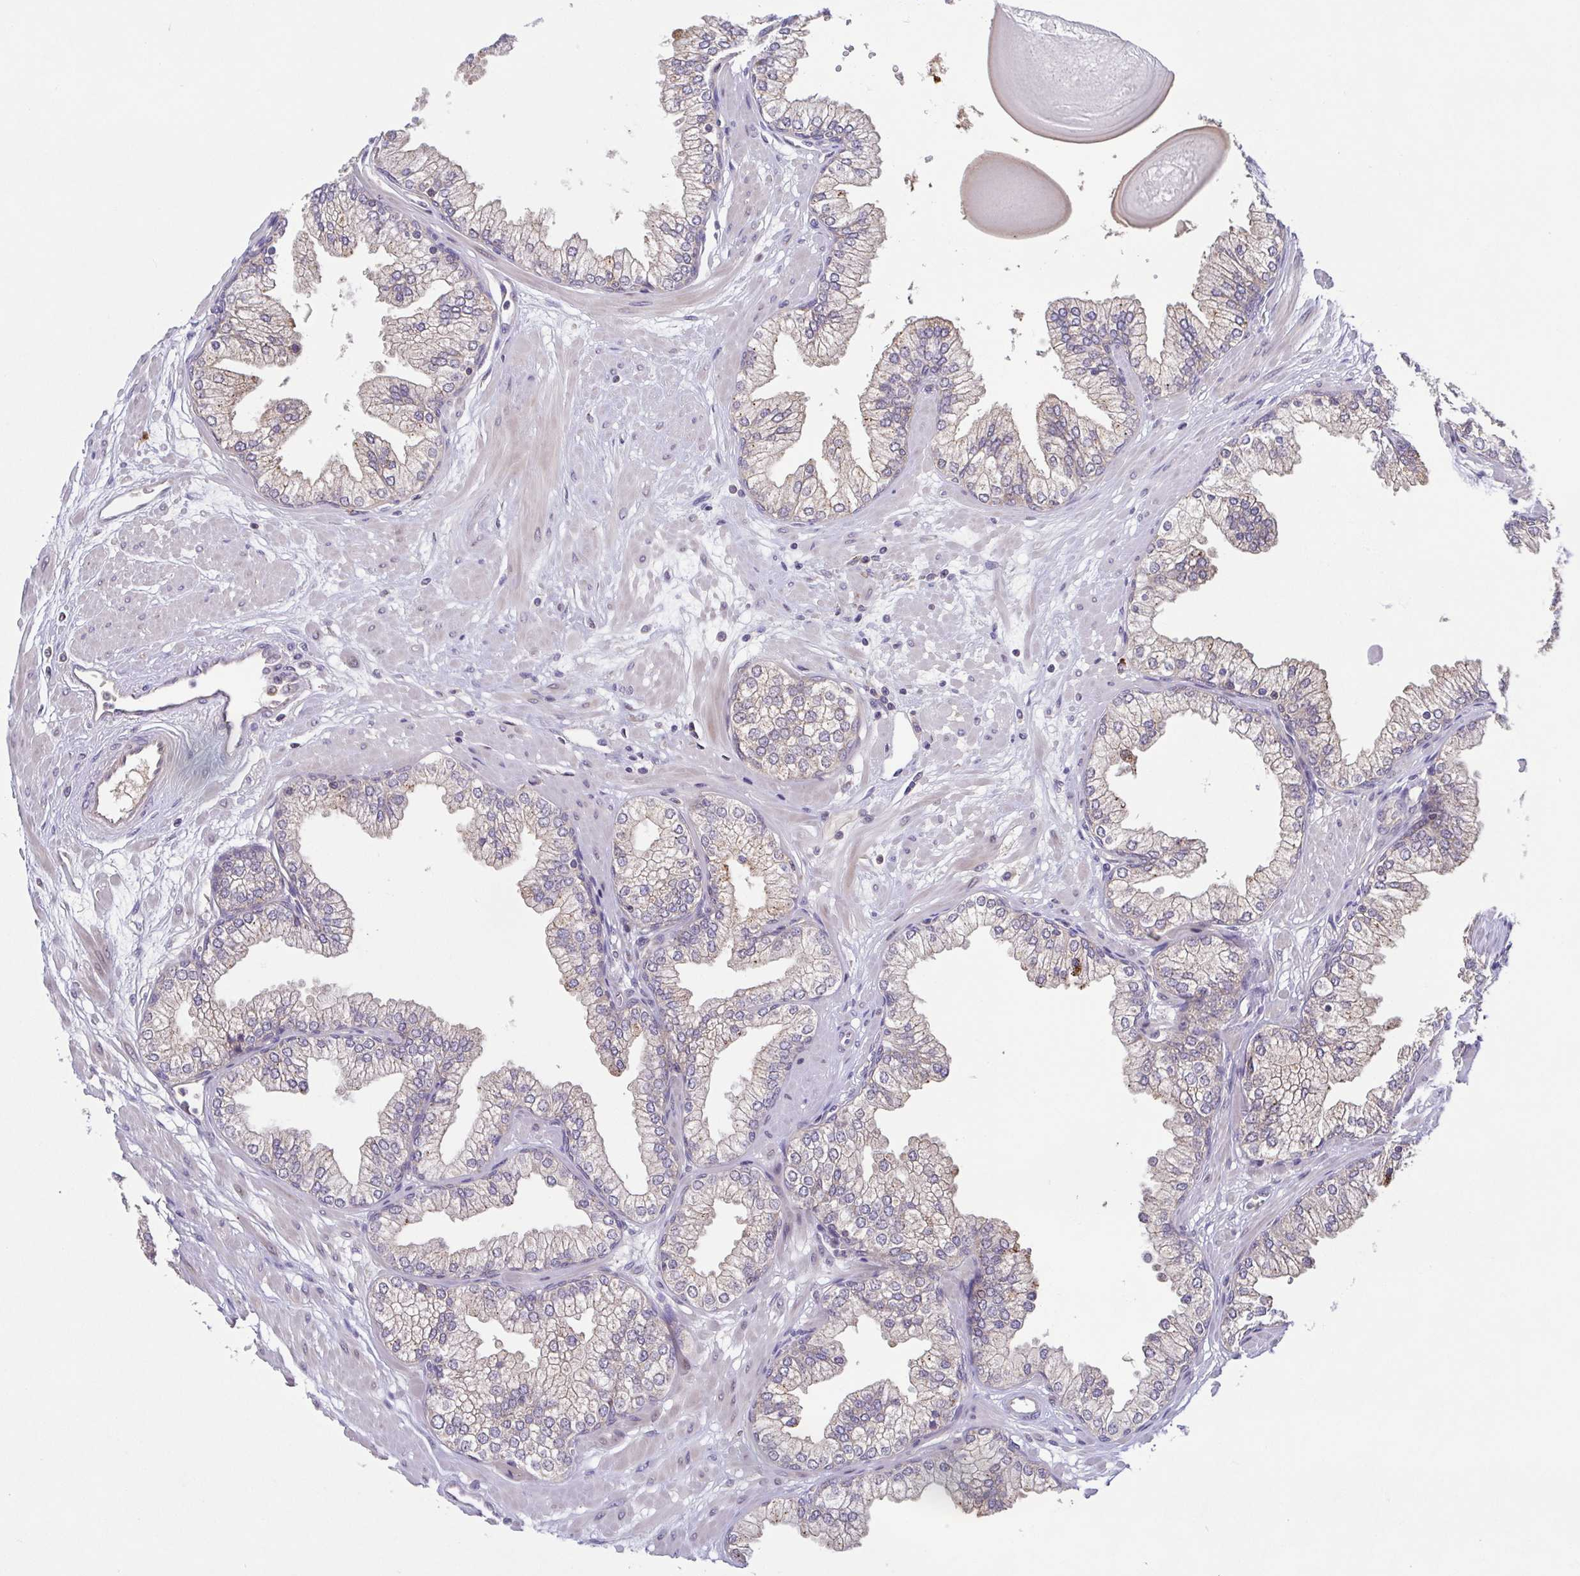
{"staining": {"intensity": "weak", "quantity": "25%-75%", "location": "cytoplasmic/membranous"}, "tissue": "prostate", "cell_type": "Glandular cells", "image_type": "normal", "snomed": [{"axis": "morphology", "description": "Normal tissue, NOS"}, {"axis": "topography", "description": "Prostate"}, {"axis": "topography", "description": "Peripheral nerve tissue"}], "caption": "Immunohistochemical staining of unremarkable human prostate reveals weak cytoplasmic/membranous protein staining in about 25%-75% of glandular cells.", "gene": "OSBPL7", "patient": {"sex": "male", "age": 61}}